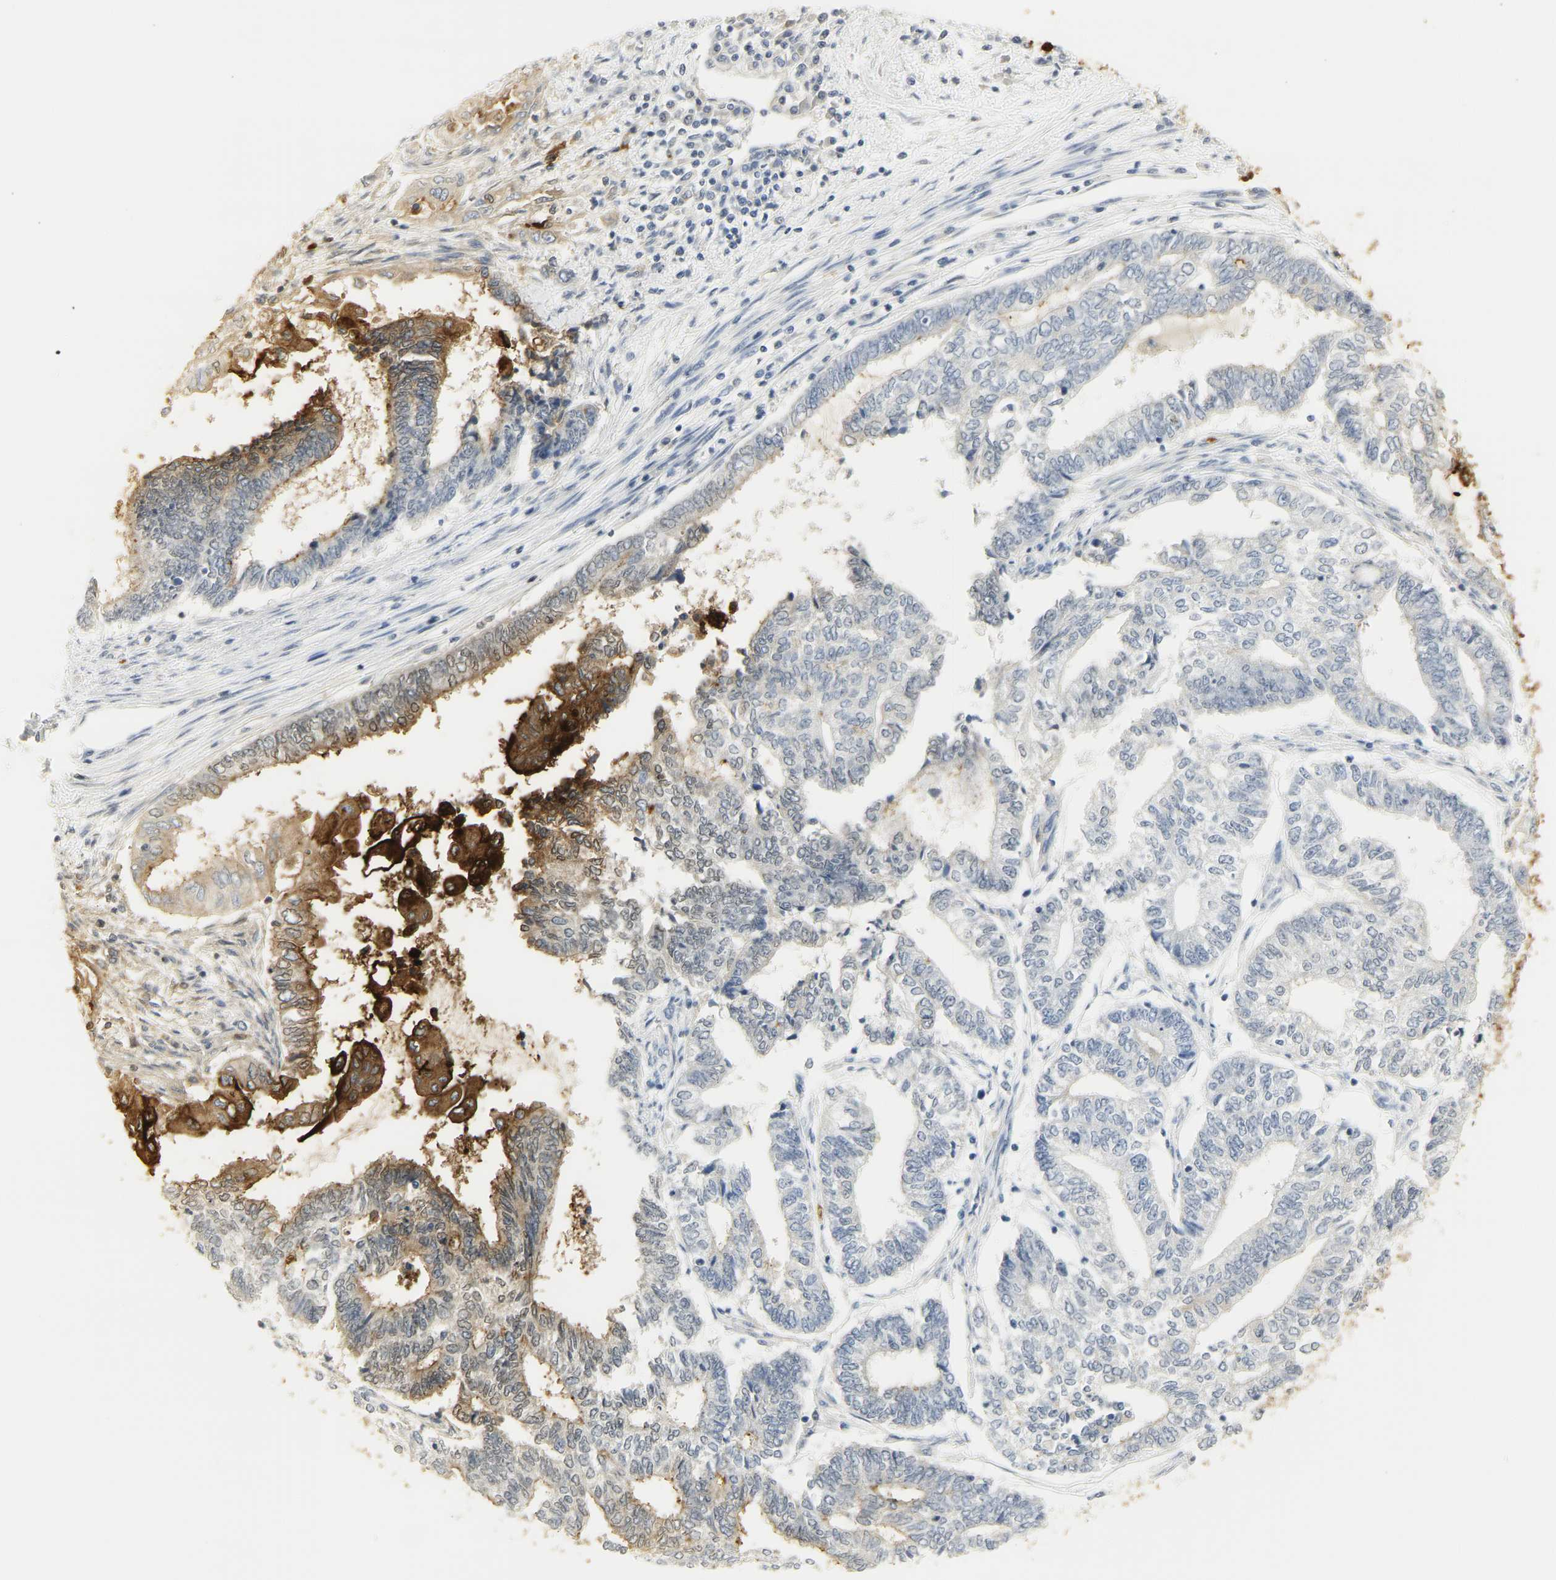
{"staining": {"intensity": "strong", "quantity": "<25%", "location": "cytoplasmic/membranous"}, "tissue": "endometrial cancer", "cell_type": "Tumor cells", "image_type": "cancer", "snomed": [{"axis": "morphology", "description": "Adenocarcinoma, NOS"}, {"axis": "topography", "description": "Uterus"}, {"axis": "topography", "description": "Endometrium"}], "caption": "Brown immunohistochemical staining in adenocarcinoma (endometrial) demonstrates strong cytoplasmic/membranous positivity in approximately <25% of tumor cells.", "gene": "CEACAM5", "patient": {"sex": "female", "age": 70}}